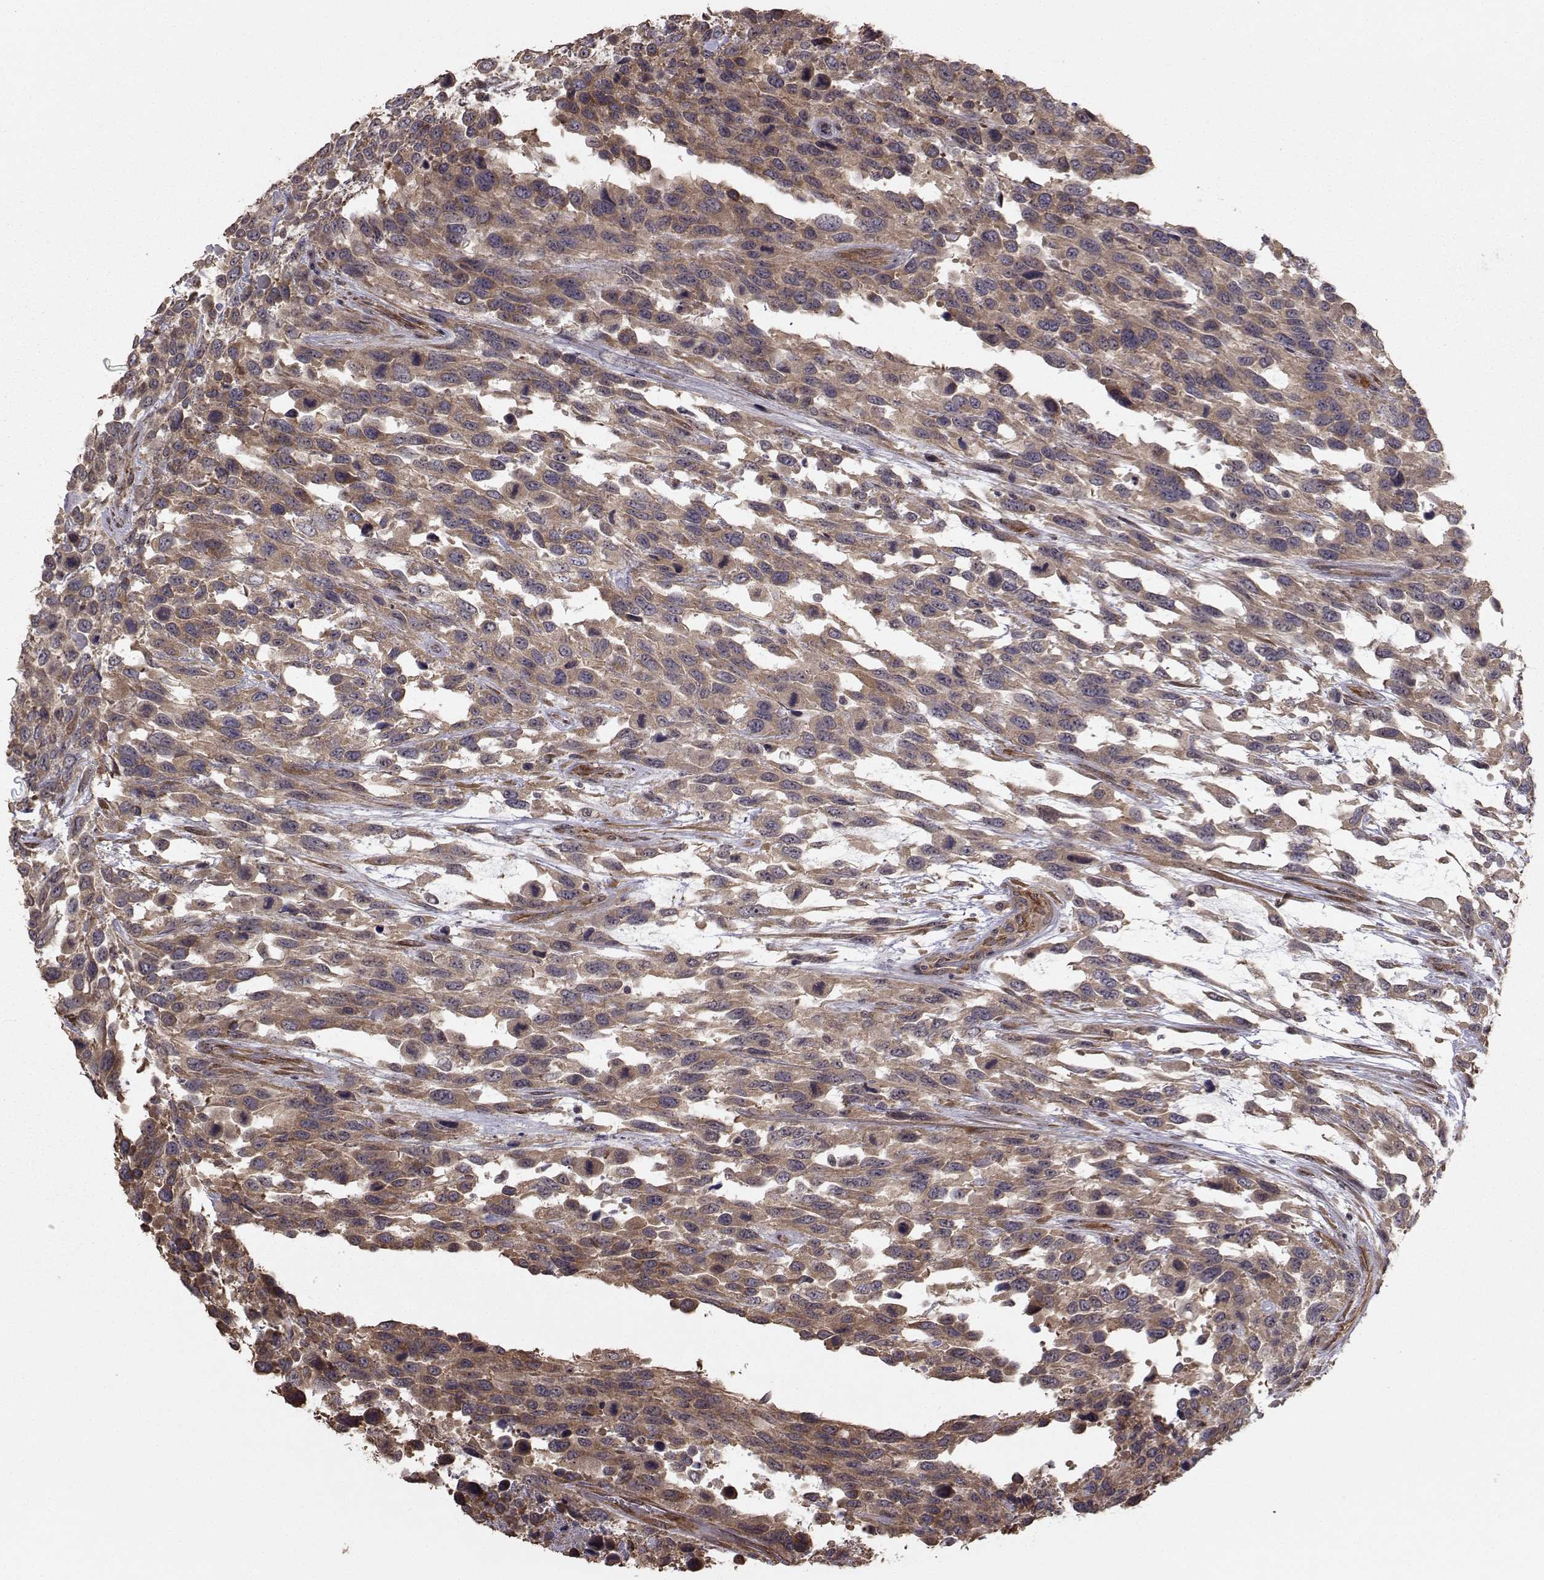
{"staining": {"intensity": "weak", "quantity": ">75%", "location": "cytoplasmic/membranous"}, "tissue": "urothelial cancer", "cell_type": "Tumor cells", "image_type": "cancer", "snomed": [{"axis": "morphology", "description": "Urothelial carcinoma, High grade"}, {"axis": "topography", "description": "Urinary bladder"}], "caption": "Immunohistochemistry (IHC) micrograph of neoplastic tissue: urothelial carcinoma (high-grade) stained using immunohistochemistry displays low levels of weak protein expression localized specifically in the cytoplasmic/membranous of tumor cells, appearing as a cytoplasmic/membranous brown color.", "gene": "TRIP10", "patient": {"sex": "female", "age": 70}}